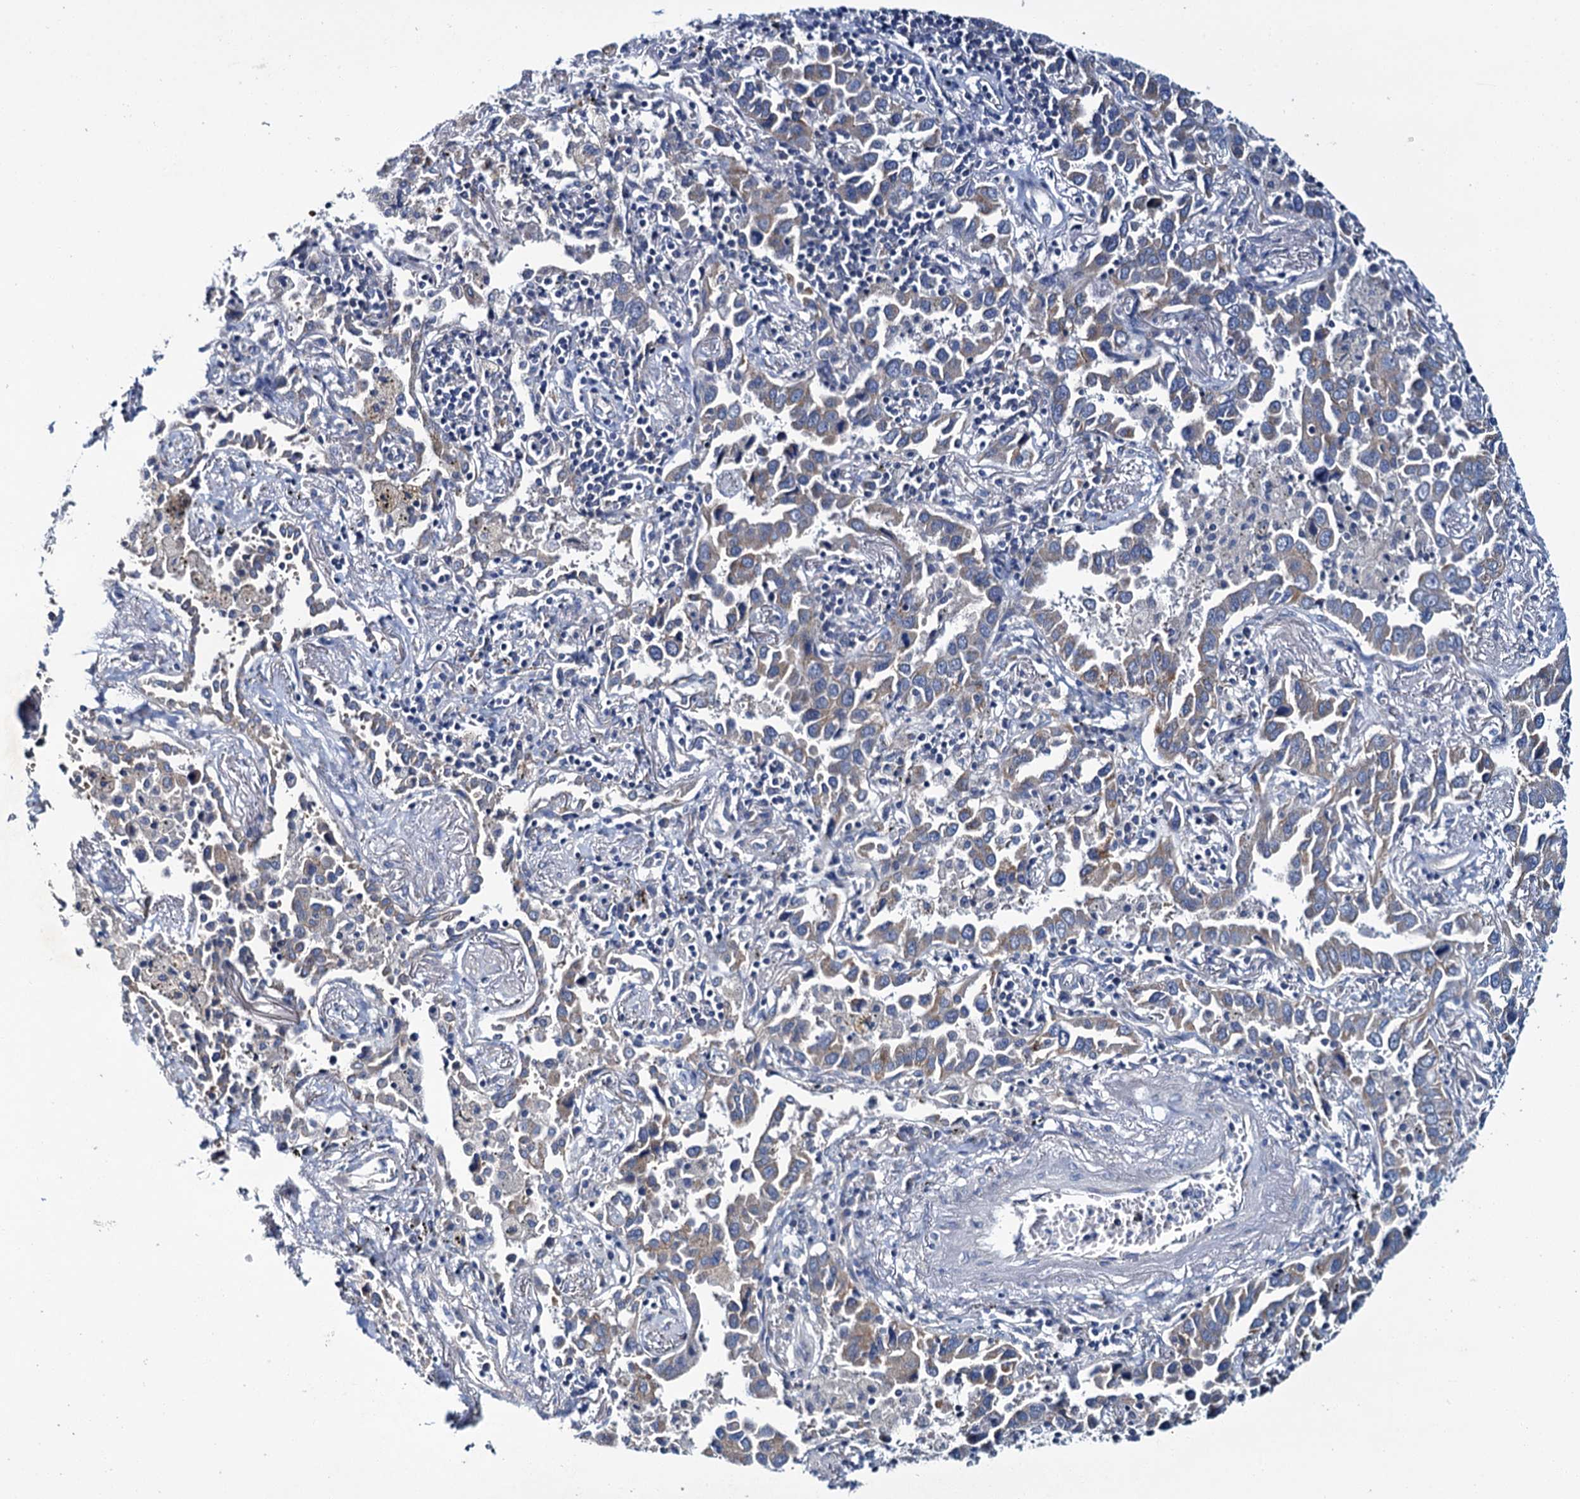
{"staining": {"intensity": "weak", "quantity": "25%-75%", "location": "cytoplasmic/membranous"}, "tissue": "lung cancer", "cell_type": "Tumor cells", "image_type": "cancer", "snomed": [{"axis": "morphology", "description": "Adenocarcinoma, NOS"}, {"axis": "topography", "description": "Lung"}], "caption": "Immunohistochemical staining of human lung adenocarcinoma displays weak cytoplasmic/membranous protein positivity in about 25%-75% of tumor cells.", "gene": "CEP295", "patient": {"sex": "male", "age": 67}}